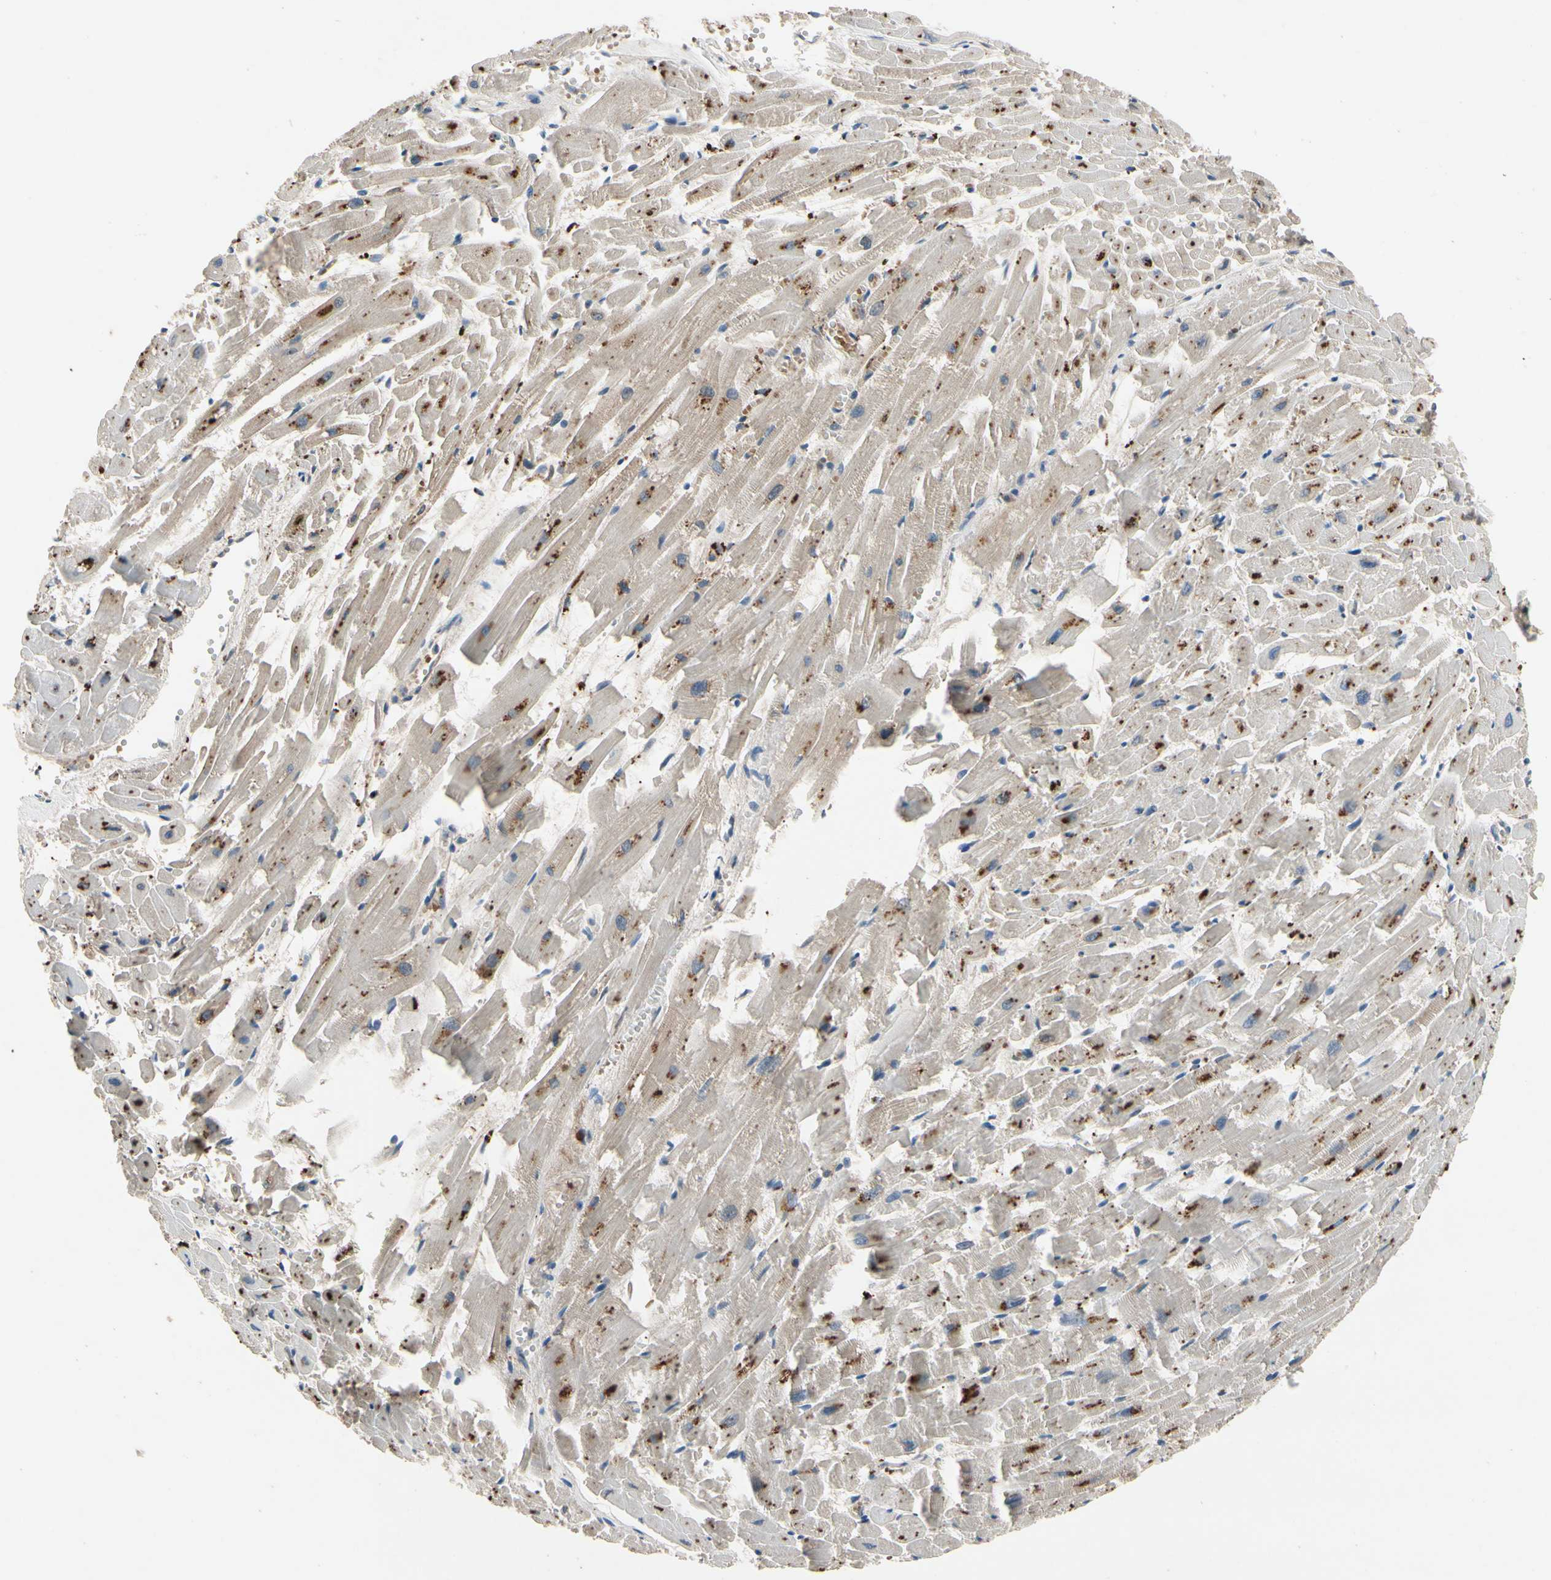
{"staining": {"intensity": "moderate", "quantity": "25%-75%", "location": "cytoplasmic/membranous"}, "tissue": "heart muscle", "cell_type": "Cardiomyocytes", "image_type": "normal", "snomed": [{"axis": "morphology", "description": "Normal tissue, NOS"}, {"axis": "topography", "description": "Heart"}], "caption": "This image exhibits unremarkable heart muscle stained with immunohistochemistry to label a protein in brown. The cytoplasmic/membranous of cardiomyocytes show moderate positivity for the protein. Nuclei are counter-stained blue.", "gene": "IL1RL1", "patient": {"sex": "female", "age": 19}}